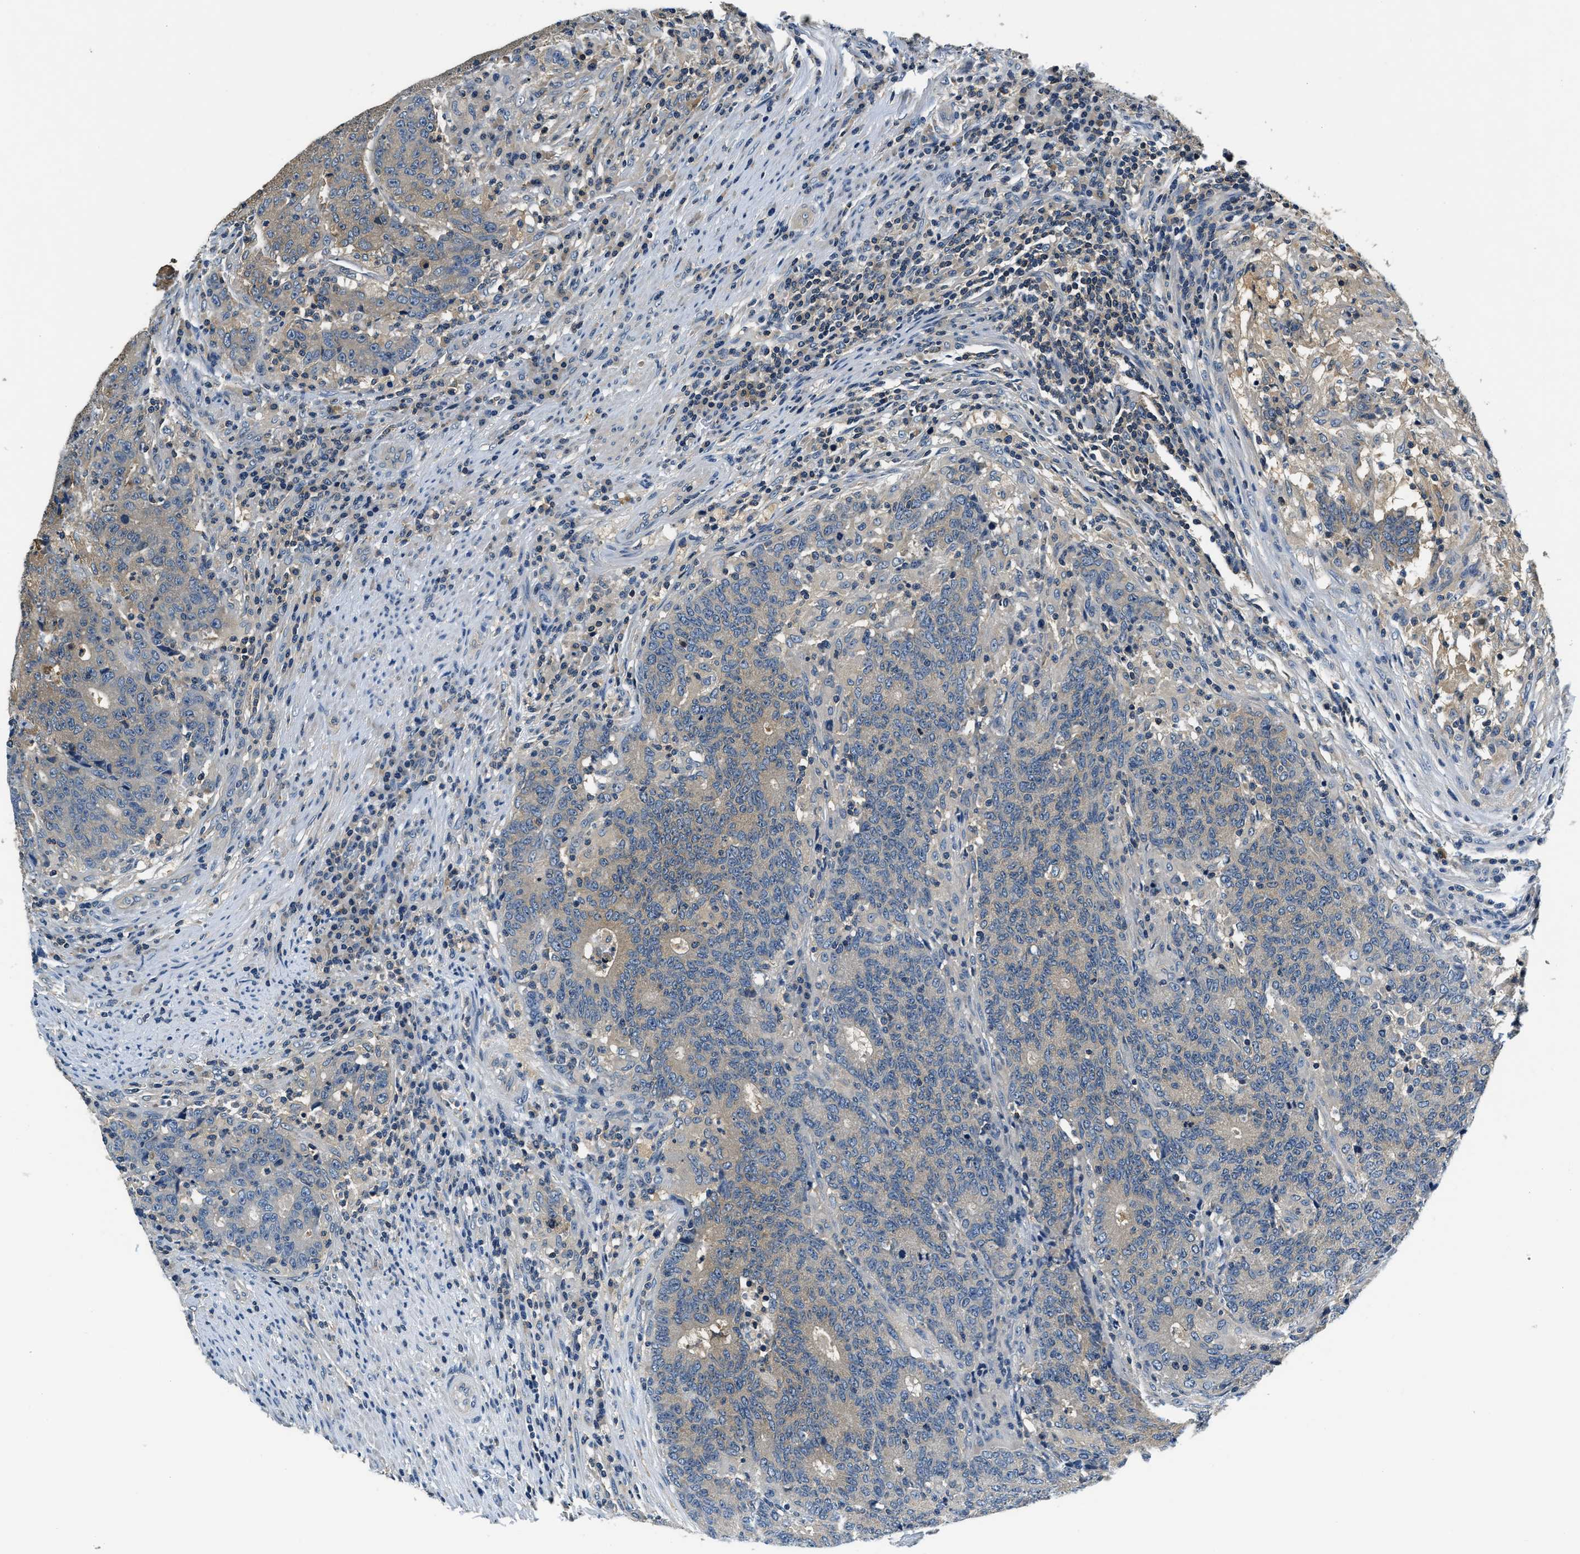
{"staining": {"intensity": "moderate", "quantity": "<25%", "location": "cytoplasmic/membranous"}, "tissue": "colorectal cancer", "cell_type": "Tumor cells", "image_type": "cancer", "snomed": [{"axis": "morphology", "description": "Normal tissue, NOS"}, {"axis": "morphology", "description": "Adenocarcinoma, NOS"}, {"axis": "topography", "description": "Colon"}], "caption": "Human colorectal cancer stained with a protein marker displays moderate staining in tumor cells.", "gene": "RESF1", "patient": {"sex": "female", "age": 75}}